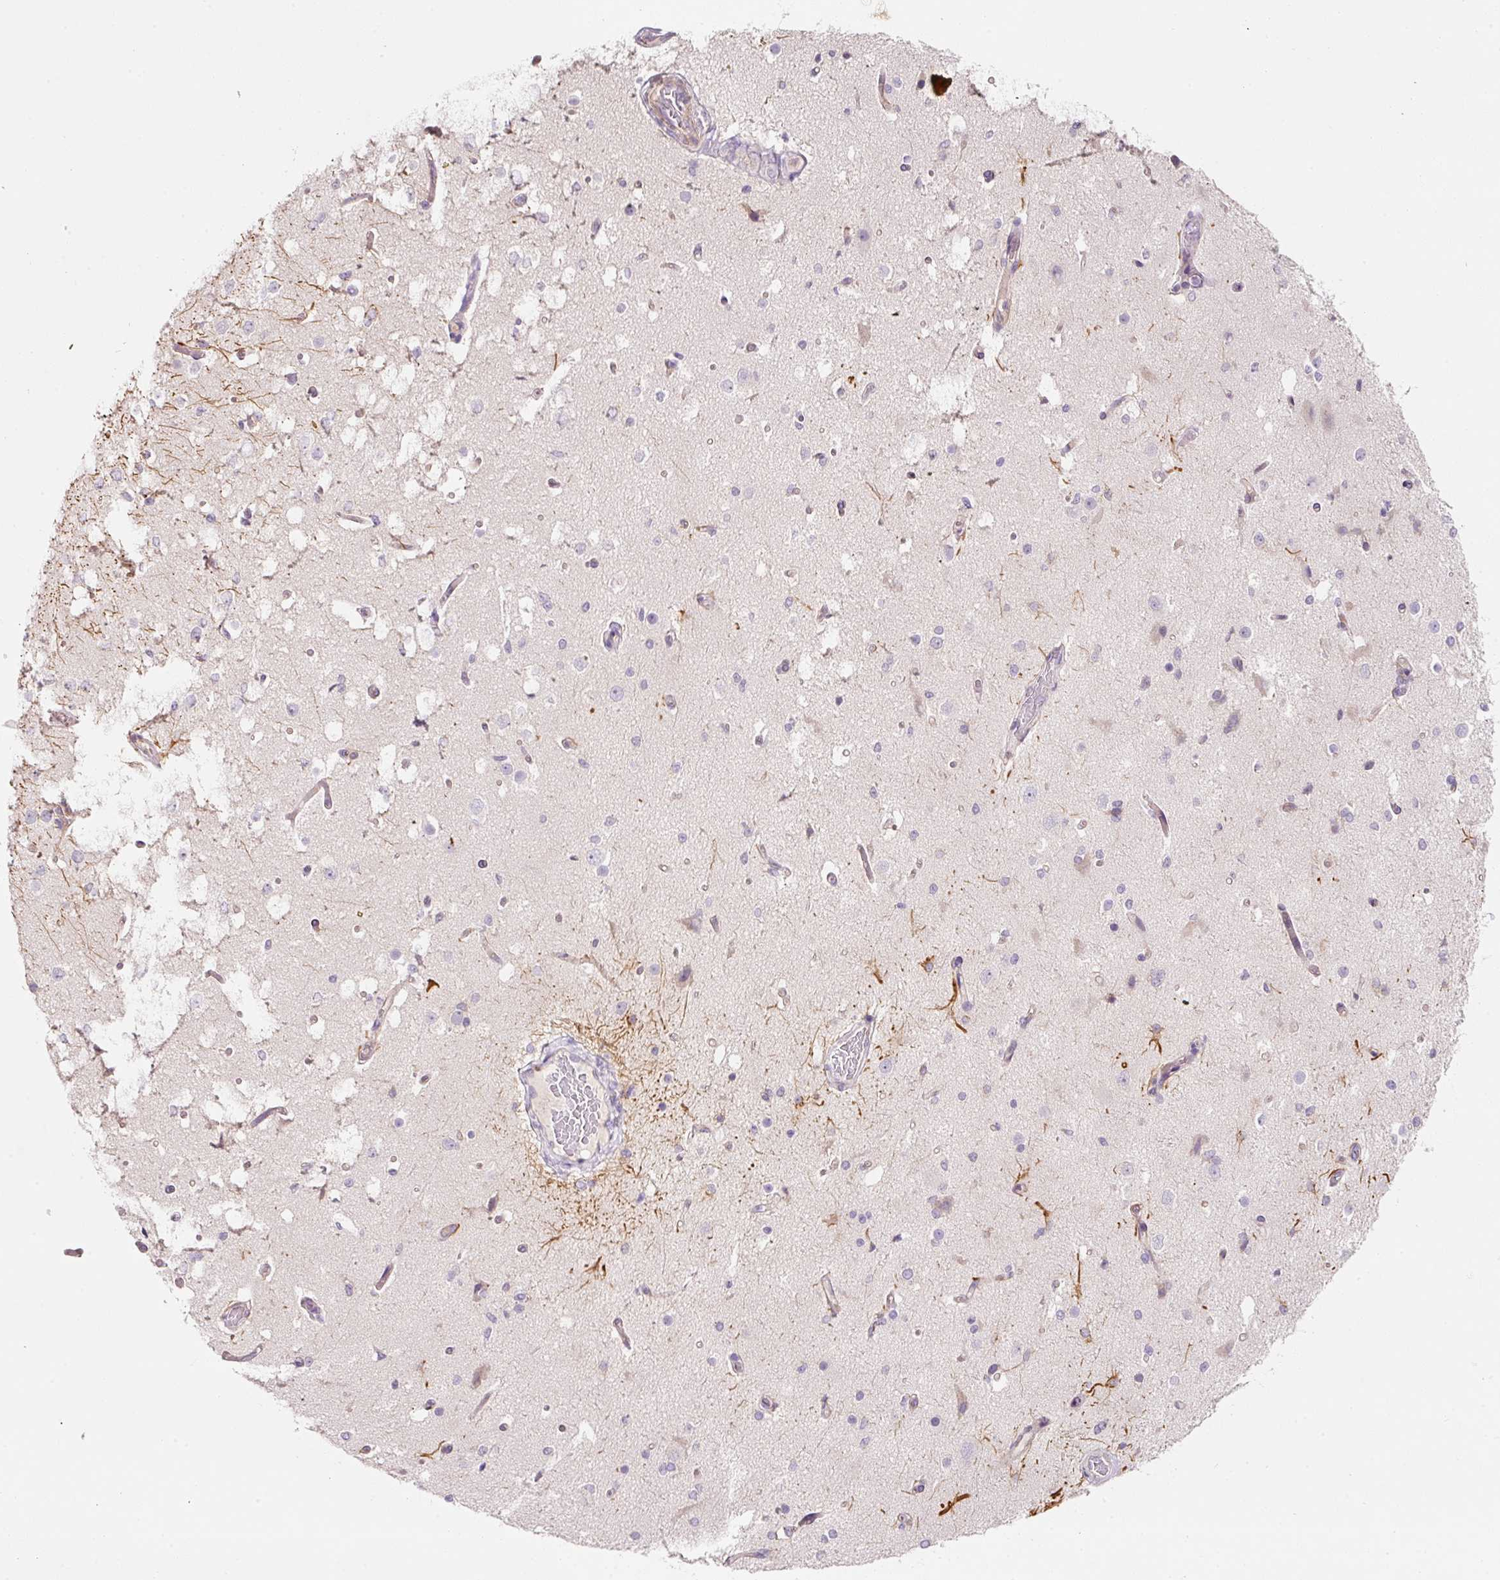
{"staining": {"intensity": "weak", "quantity": "<25%", "location": "cytoplasmic/membranous"}, "tissue": "cerebral cortex", "cell_type": "Endothelial cells", "image_type": "normal", "snomed": [{"axis": "morphology", "description": "Normal tissue, NOS"}, {"axis": "morphology", "description": "Inflammation, NOS"}, {"axis": "topography", "description": "Cerebral cortex"}], "caption": "Endothelial cells are negative for protein expression in benign human cerebral cortex. The staining is performed using DAB brown chromogen with nuclei counter-stained in using hematoxylin.", "gene": "NBPF11", "patient": {"sex": "male", "age": 6}}